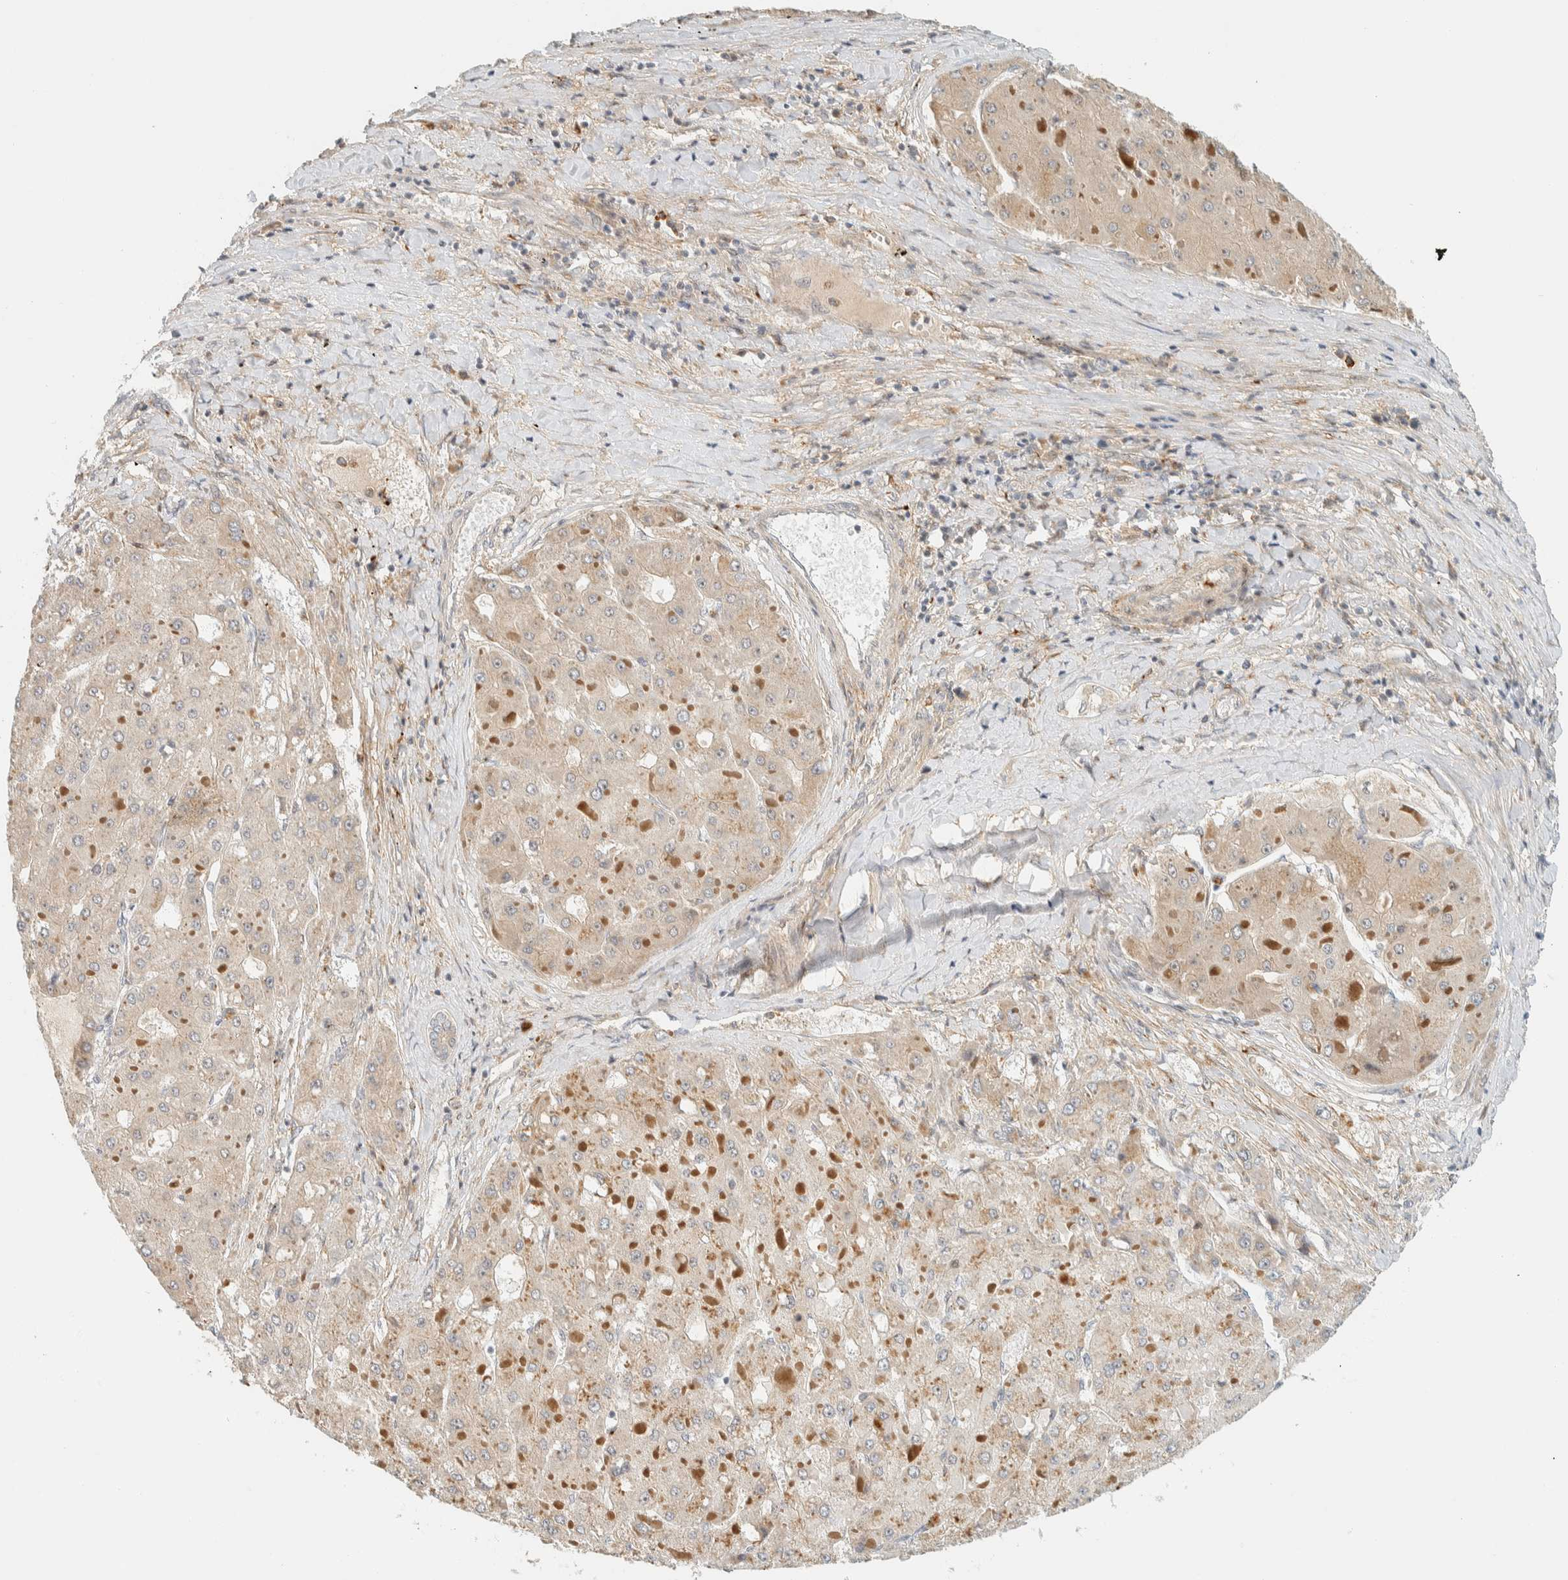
{"staining": {"intensity": "moderate", "quantity": "<25%", "location": "cytoplasmic/membranous"}, "tissue": "liver cancer", "cell_type": "Tumor cells", "image_type": "cancer", "snomed": [{"axis": "morphology", "description": "Carcinoma, Hepatocellular, NOS"}, {"axis": "topography", "description": "Liver"}], "caption": "Protein analysis of liver cancer (hepatocellular carcinoma) tissue displays moderate cytoplasmic/membranous positivity in approximately <25% of tumor cells.", "gene": "CCDC171", "patient": {"sex": "female", "age": 73}}